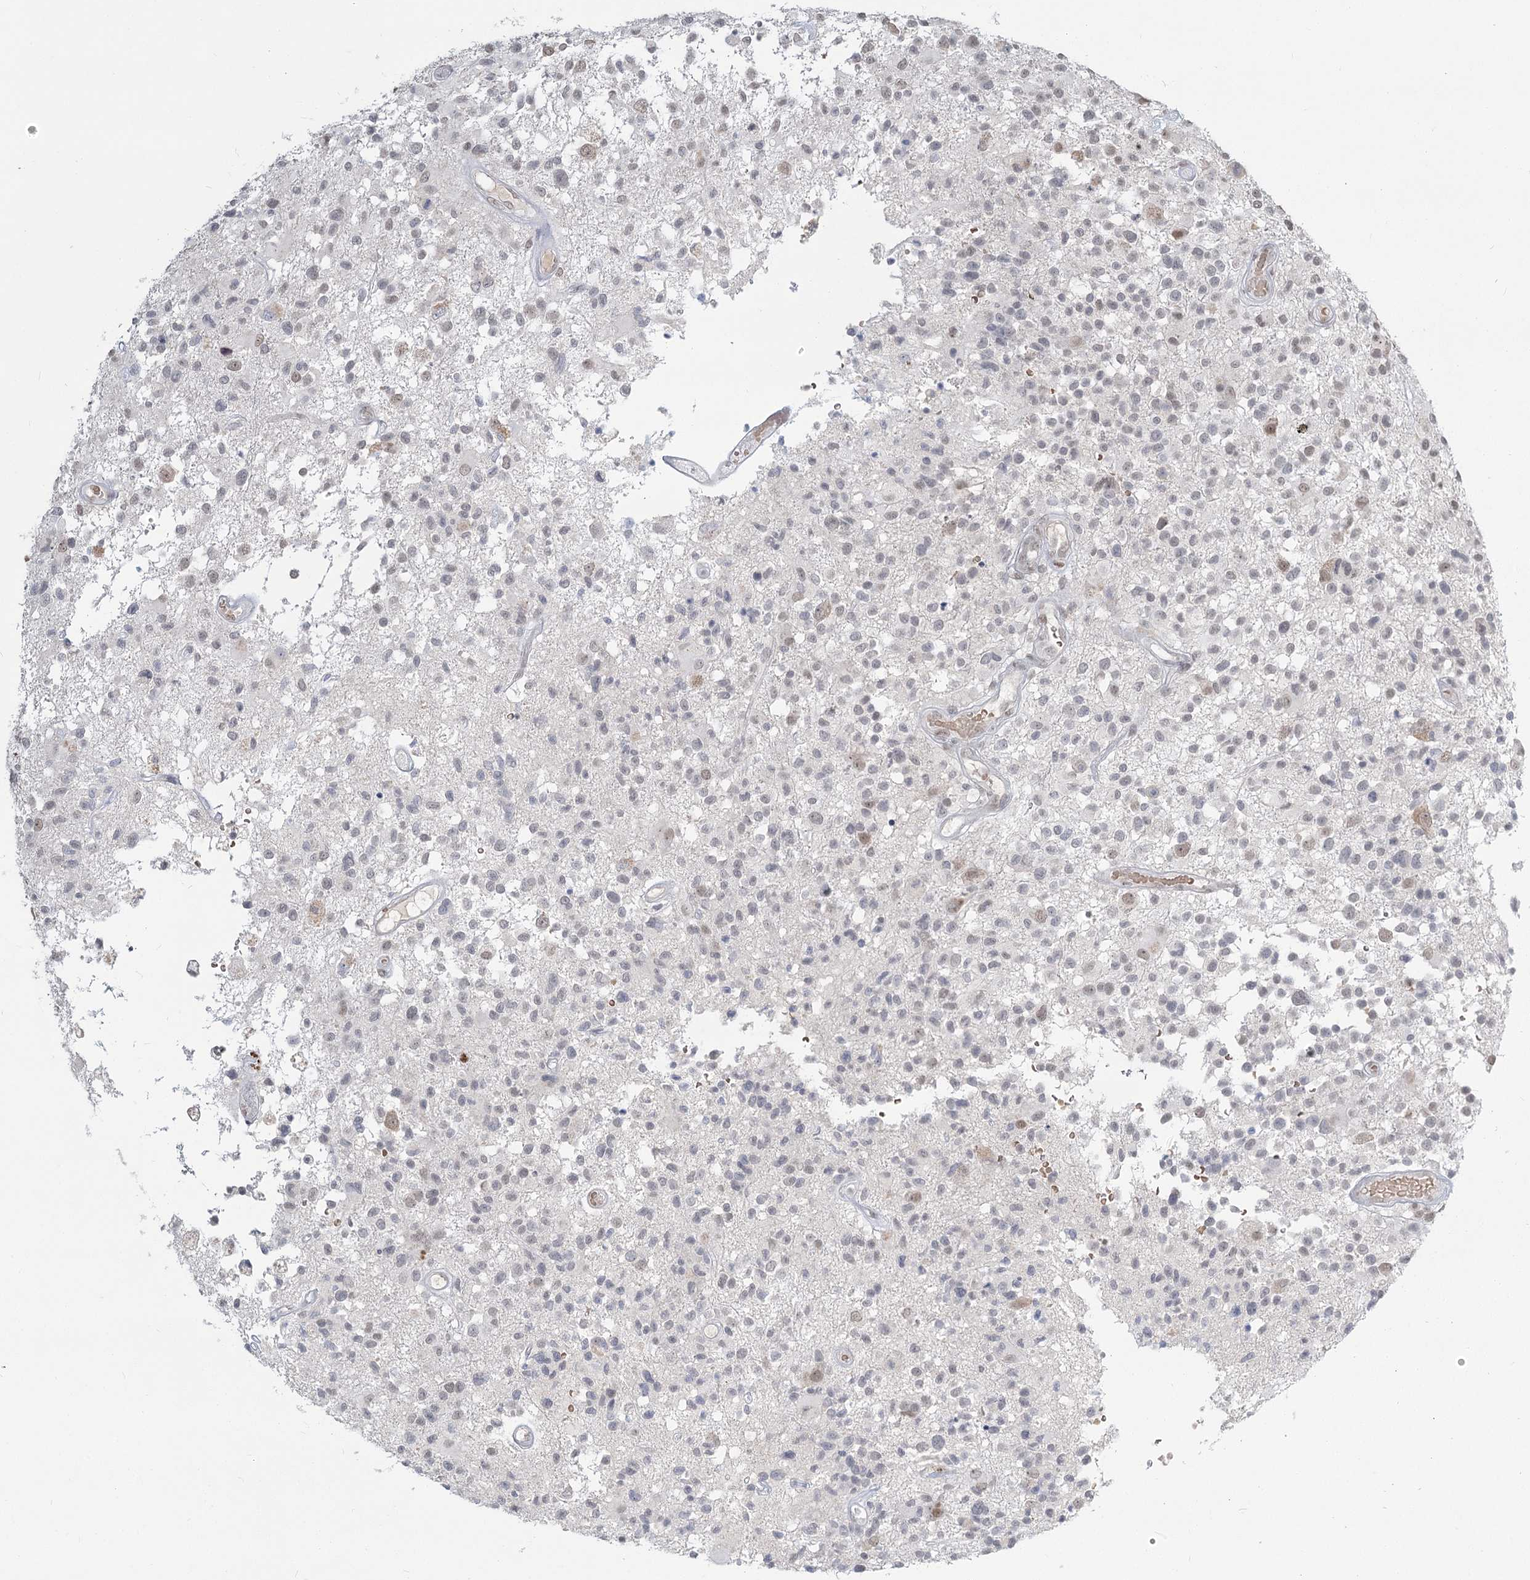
{"staining": {"intensity": "weak", "quantity": "<25%", "location": "nuclear"}, "tissue": "glioma", "cell_type": "Tumor cells", "image_type": "cancer", "snomed": [{"axis": "morphology", "description": "Glioma, malignant, High grade"}, {"axis": "morphology", "description": "Glioblastoma, NOS"}, {"axis": "topography", "description": "Brain"}], "caption": "This is an immunohistochemistry (IHC) image of glioblastoma. There is no expression in tumor cells.", "gene": "LY6G5C", "patient": {"sex": "male", "age": 60}}